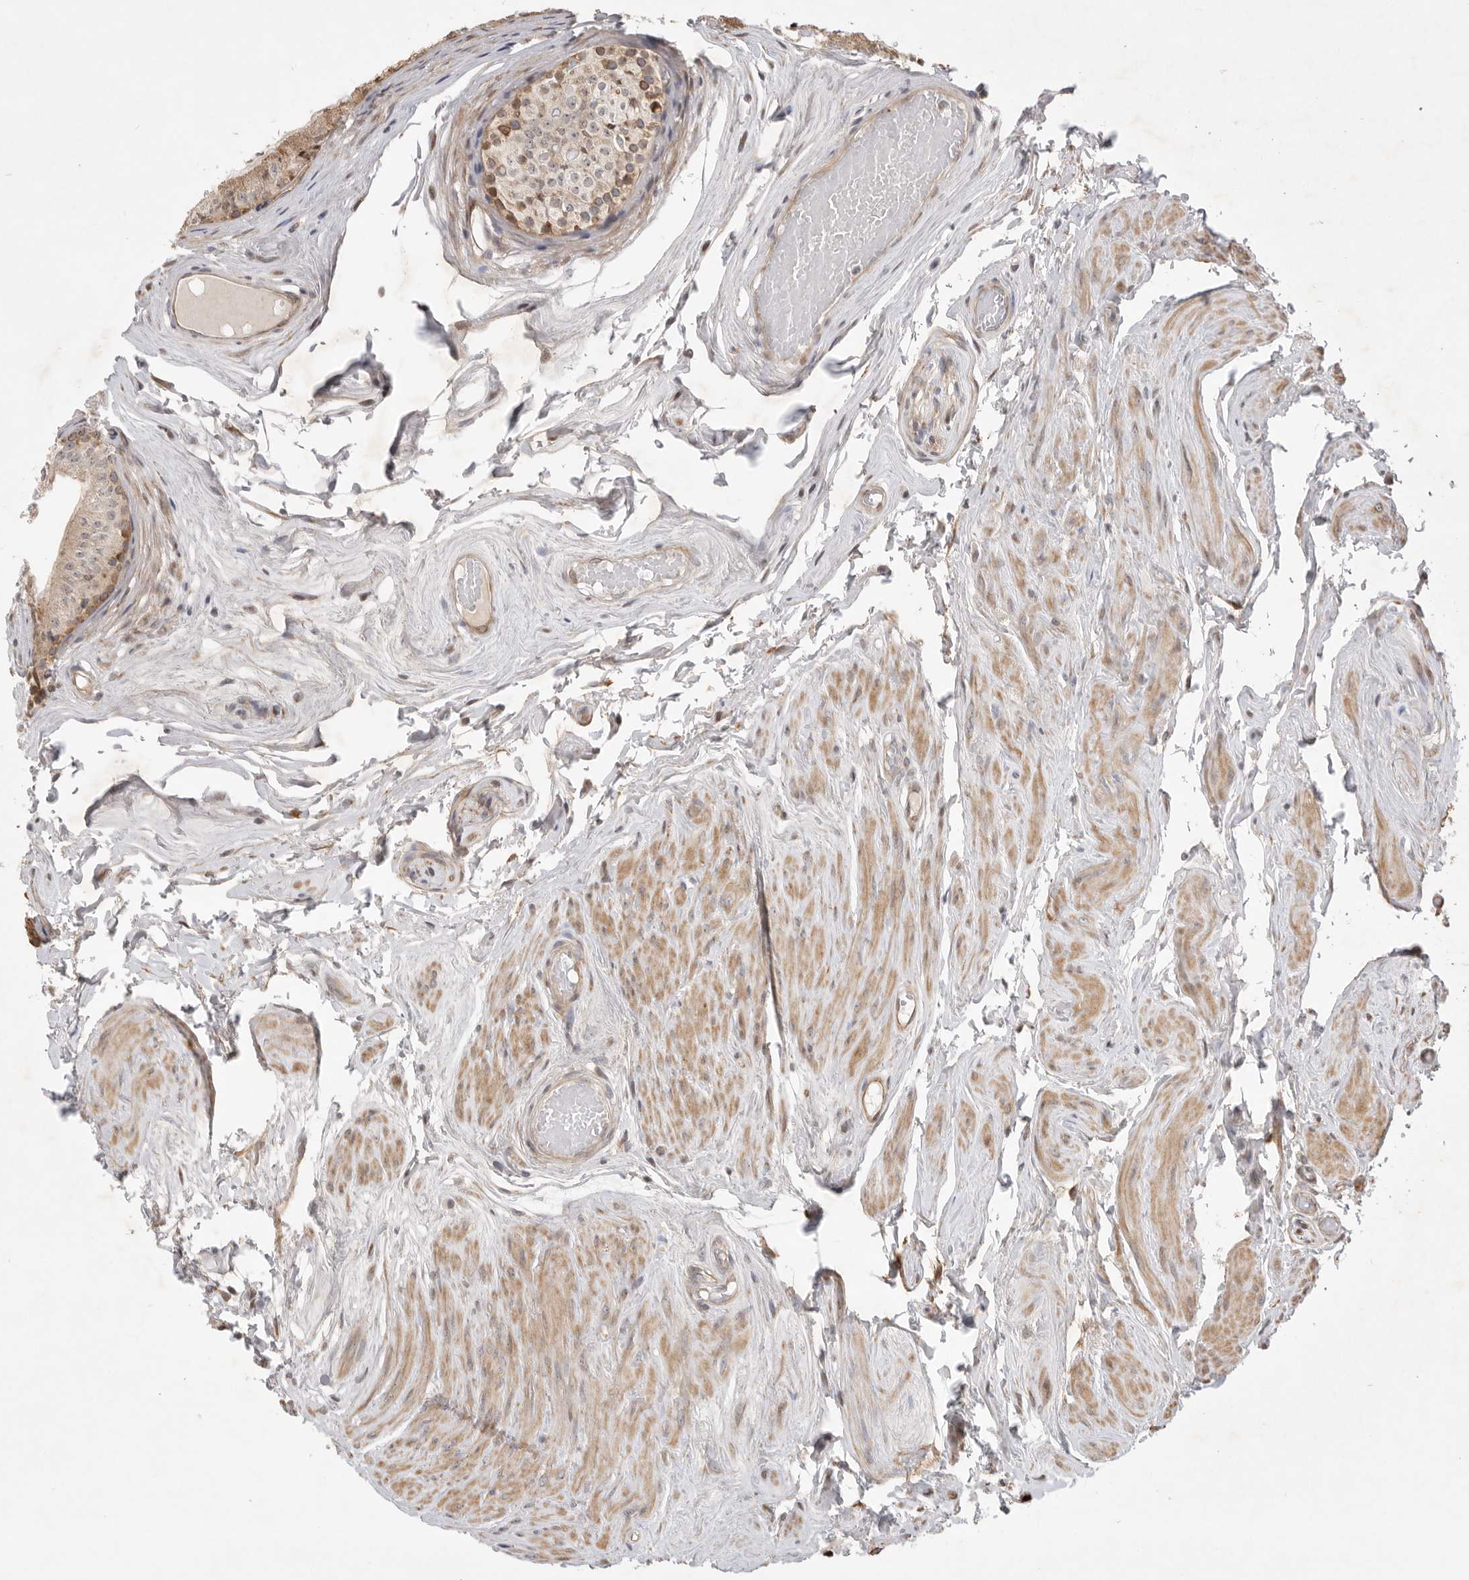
{"staining": {"intensity": "moderate", "quantity": ">75%", "location": "cytoplasmic/membranous"}, "tissue": "epididymis", "cell_type": "Glandular cells", "image_type": "normal", "snomed": [{"axis": "morphology", "description": "Normal tissue, NOS"}, {"axis": "topography", "description": "Epididymis"}], "caption": "High-power microscopy captured an IHC image of normal epididymis, revealing moderate cytoplasmic/membranous expression in about >75% of glandular cells.", "gene": "DPH7", "patient": {"sex": "male", "age": 79}}